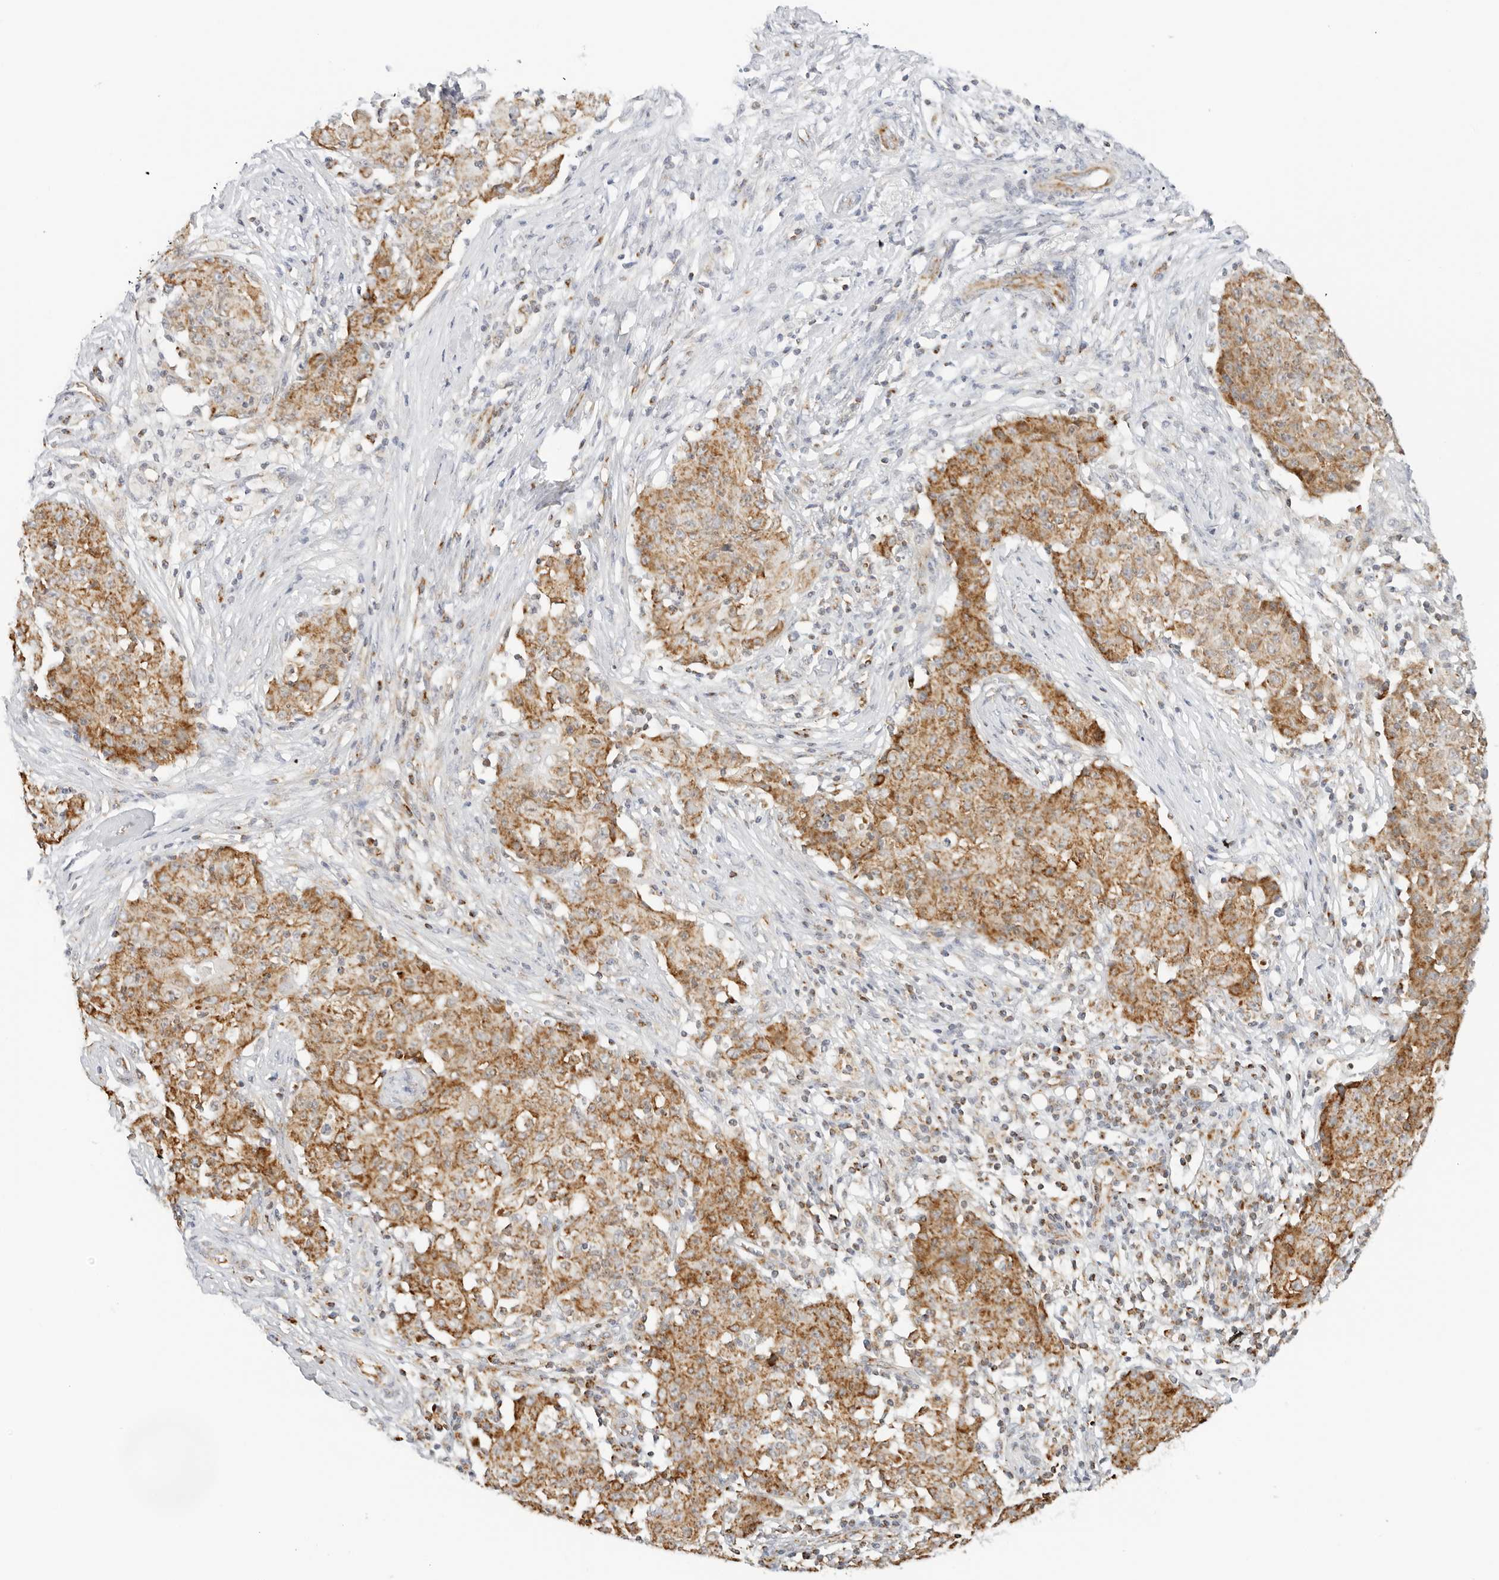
{"staining": {"intensity": "moderate", "quantity": ">75%", "location": "cytoplasmic/membranous"}, "tissue": "ovarian cancer", "cell_type": "Tumor cells", "image_type": "cancer", "snomed": [{"axis": "morphology", "description": "Carcinoma, endometroid"}, {"axis": "topography", "description": "Ovary"}], "caption": "A brown stain labels moderate cytoplasmic/membranous positivity of a protein in human ovarian cancer (endometroid carcinoma) tumor cells.", "gene": "RC3H1", "patient": {"sex": "female", "age": 42}}